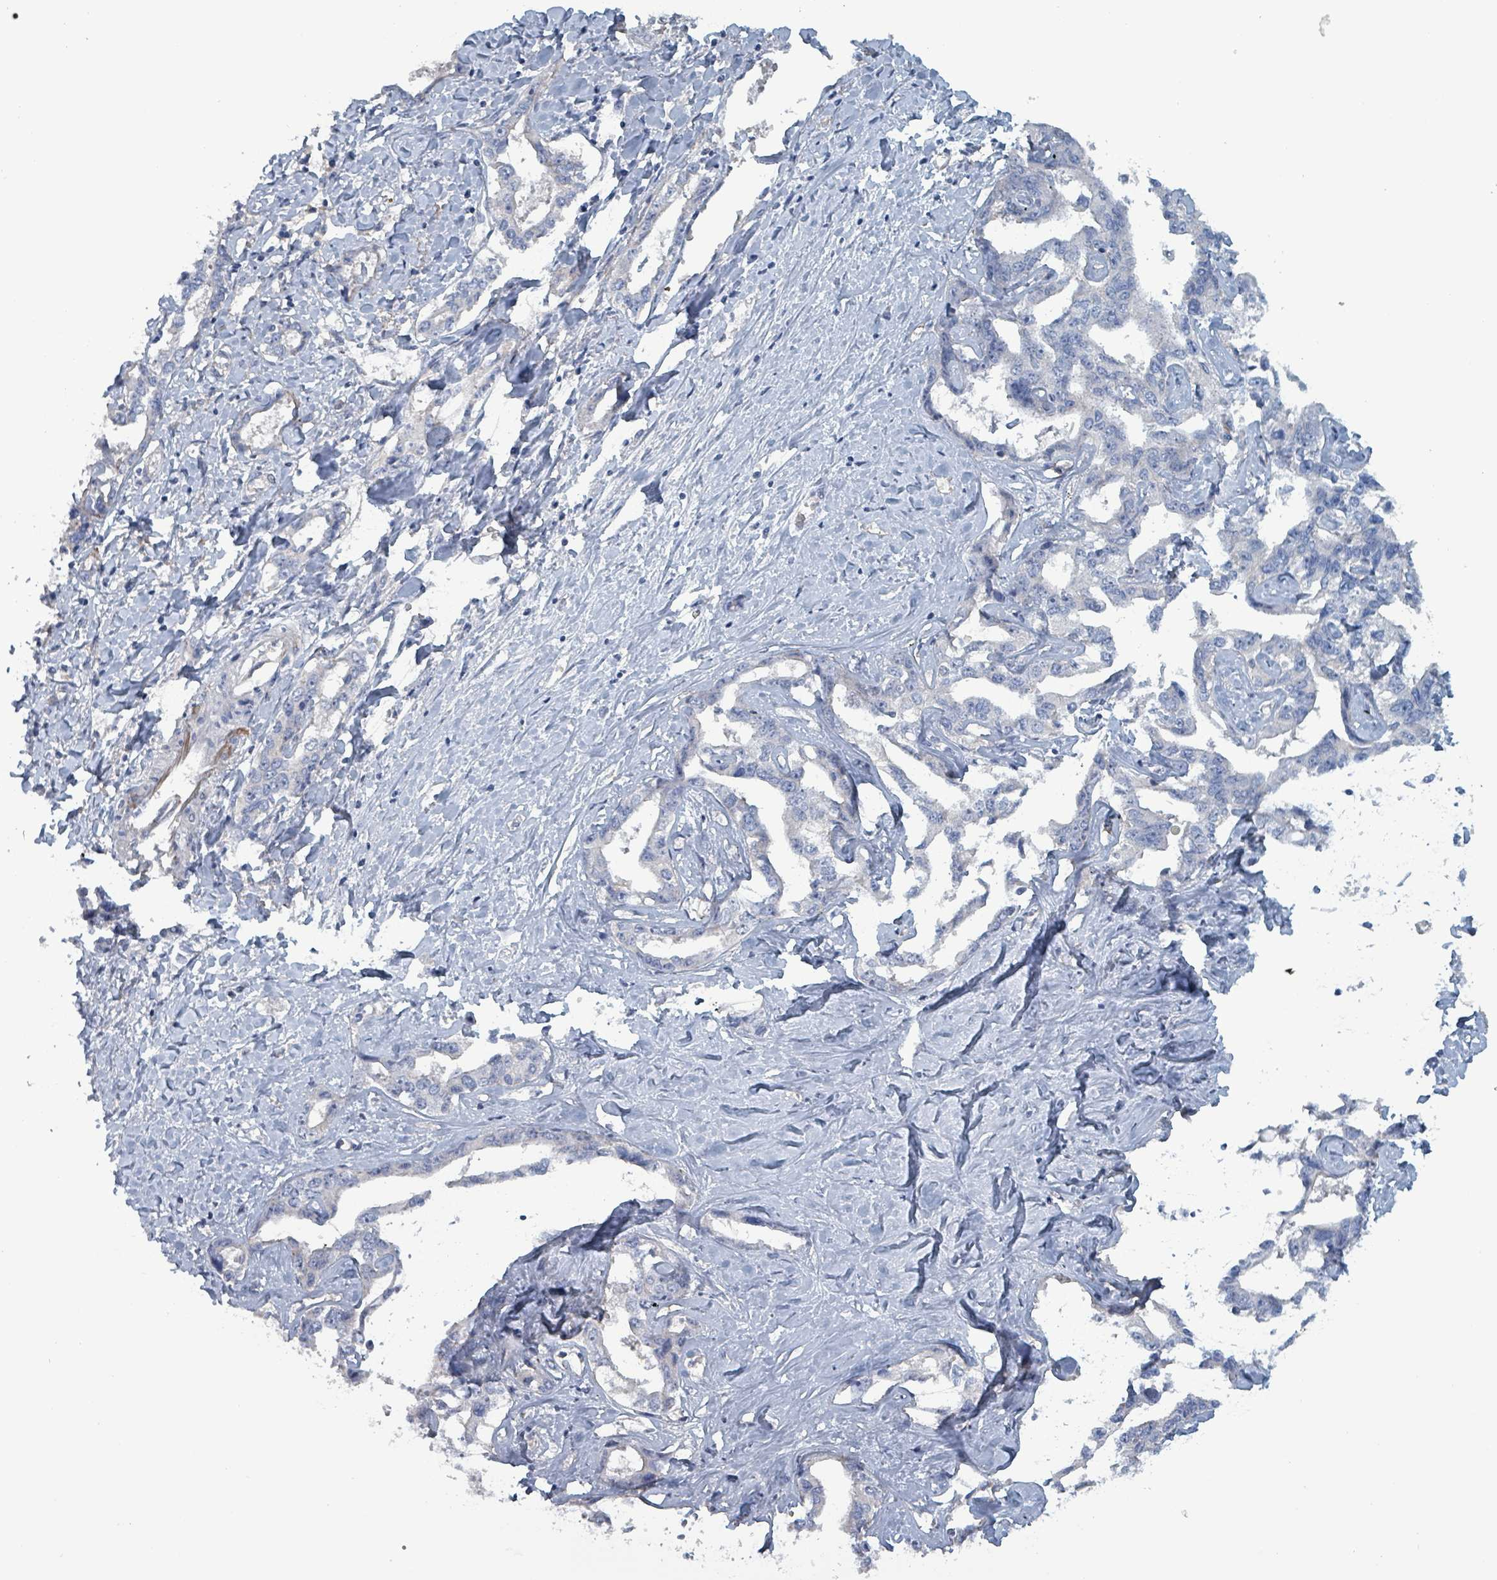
{"staining": {"intensity": "negative", "quantity": "none", "location": "none"}, "tissue": "liver cancer", "cell_type": "Tumor cells", "image_type": "cancer", "snomed": [{"axis": "morphology", "description": "Cholangiocarcinoma"}, {"axis": "topography", "description": "Liver"}], "caption": "A high-resolution micrograph shows IHC staining of liver cancer (cholangiocarcinoma), which displays no significant staining in tumor cells. Nuclei are stained in blue.", "gene": "TAAR5", "patient": {"sex": "male", "age": 59}}